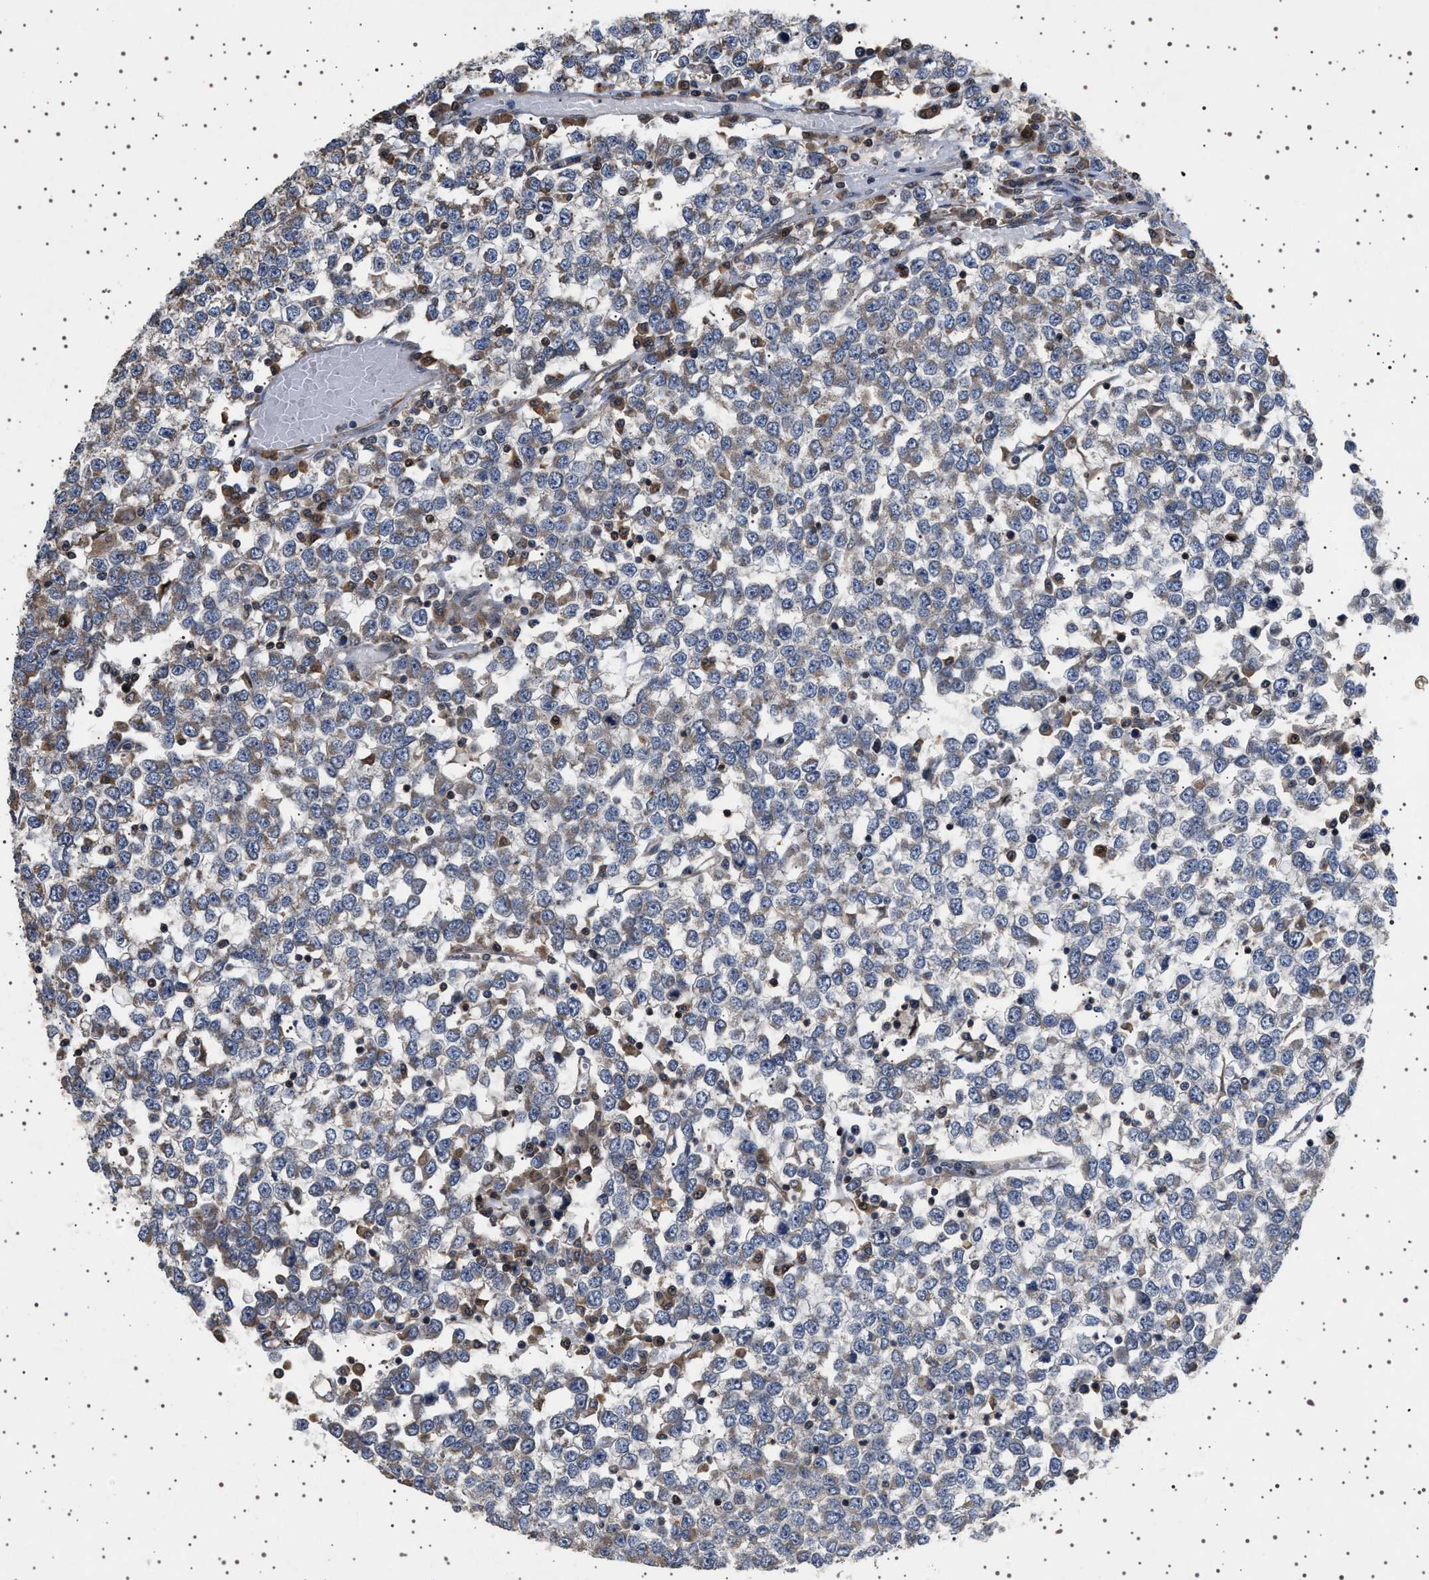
{"staining": {"intensity": "negative", "quantity": "none", "location": "none"}, "tissue": "testis cancer", "cell_type": "Tumor cells", "image_type": "cancer", "snomed": [{"axis": "morphology", "description": "Seminoma, NOS"}, {"axis": "topography", "description": "Testis"}], "caption": "Immunohistochemistry histopathology image of neoplastic tissue: human testis seminoma stained with DAB shows no significant protein positivity in tumor cells.", "gene": "TRUB2", "patient": {"sex": "male", "age": 65}}